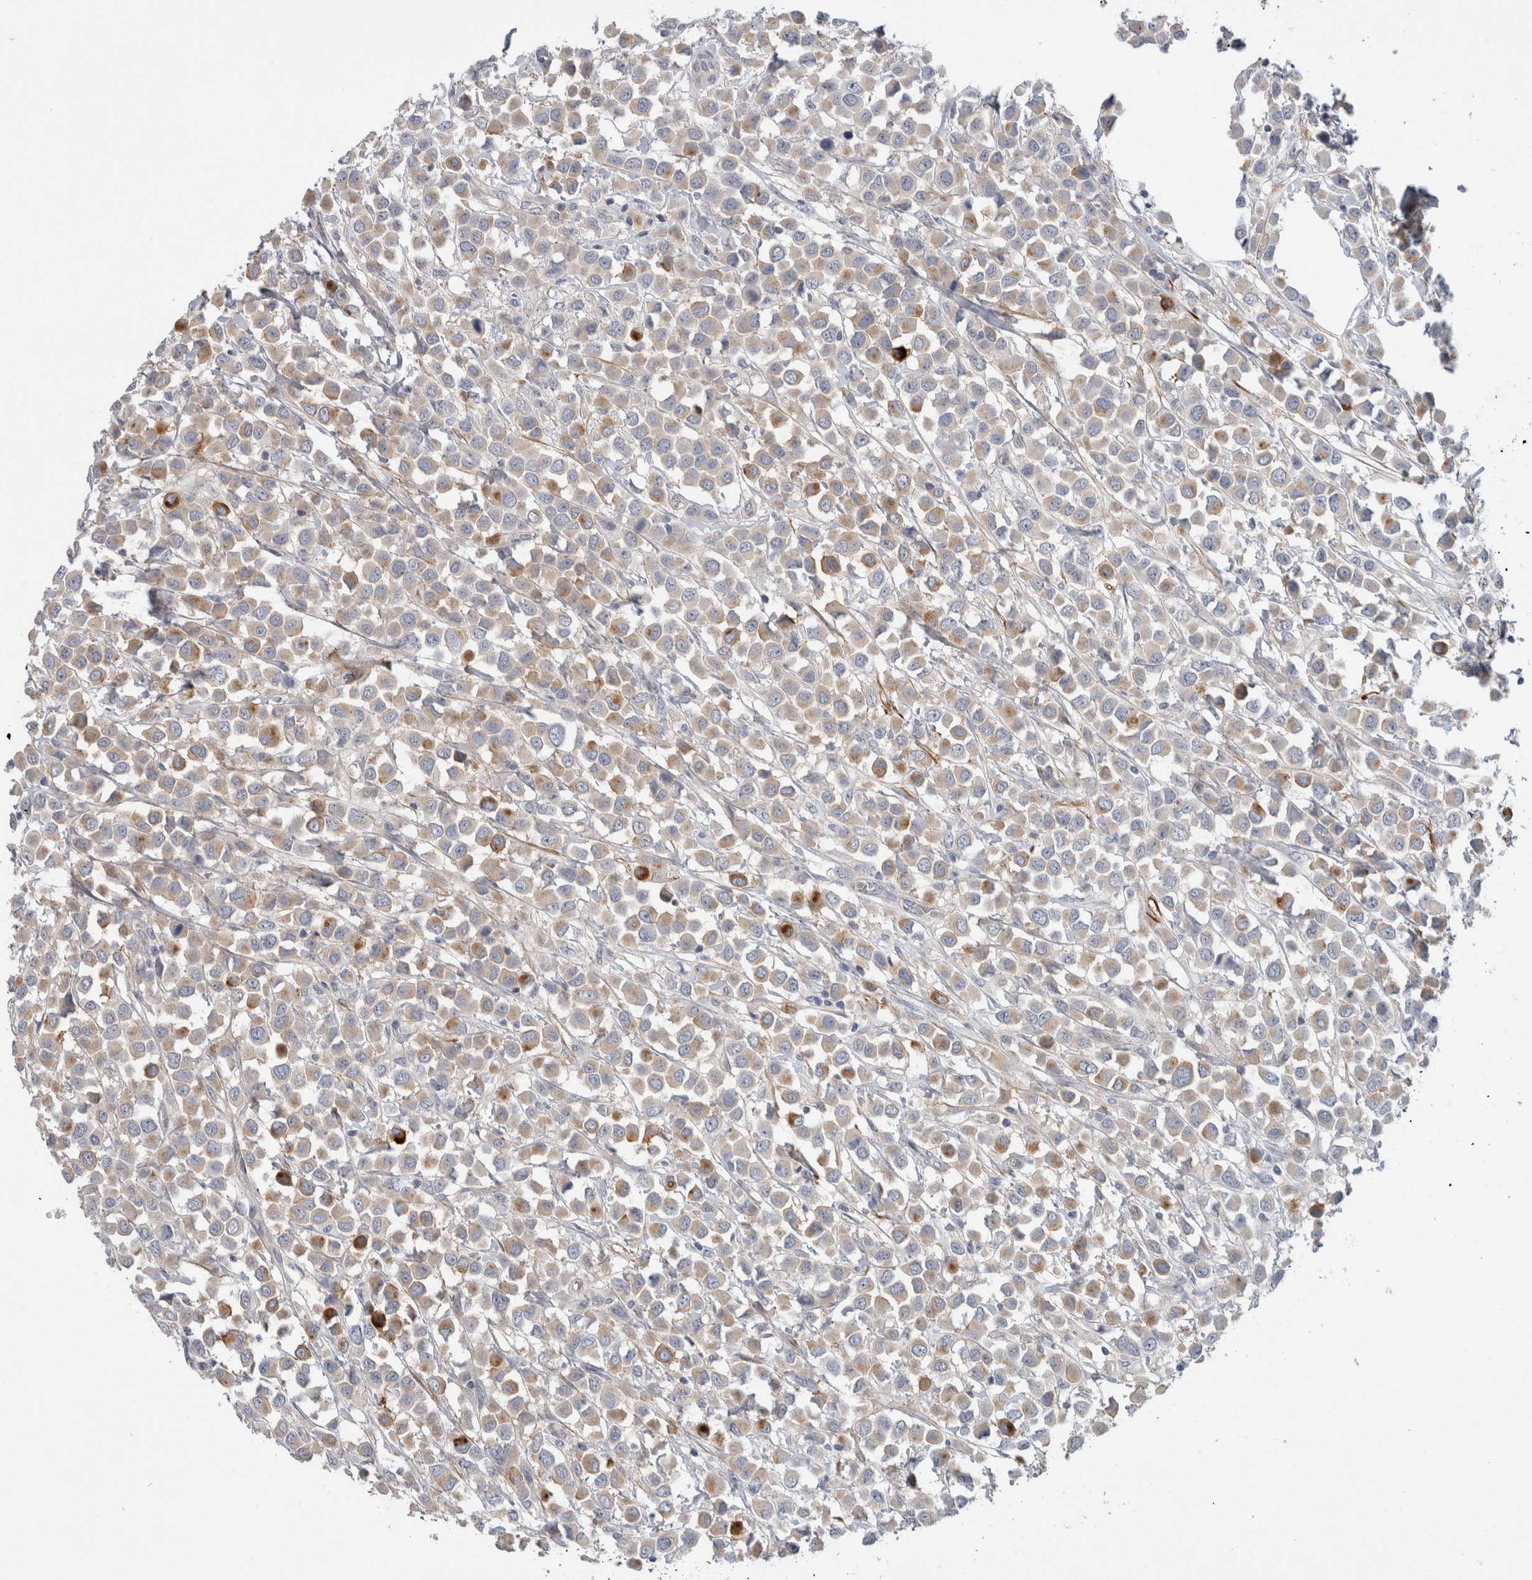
{"staining": {"intensity": "strong", "quantity": "<25%", "location": "cytoplasmic/membranous"}, "tissue": "breast cancer", "cell_type": "Tumor cells", "image_type": "cancer", "snomed": [{"axis": "morphology", "description": "Duct carcinoma"}, {"axis": "topography", "description": "Breast"}], "caption": "Strong cytoplasmic/membranous staining for a protein is appreciated in approximately <25% of tumor cells of breast cancer using immunohistochemistry (IHC).", "gene": "CD55", "patient": {"sex": "female", "age": 61}}